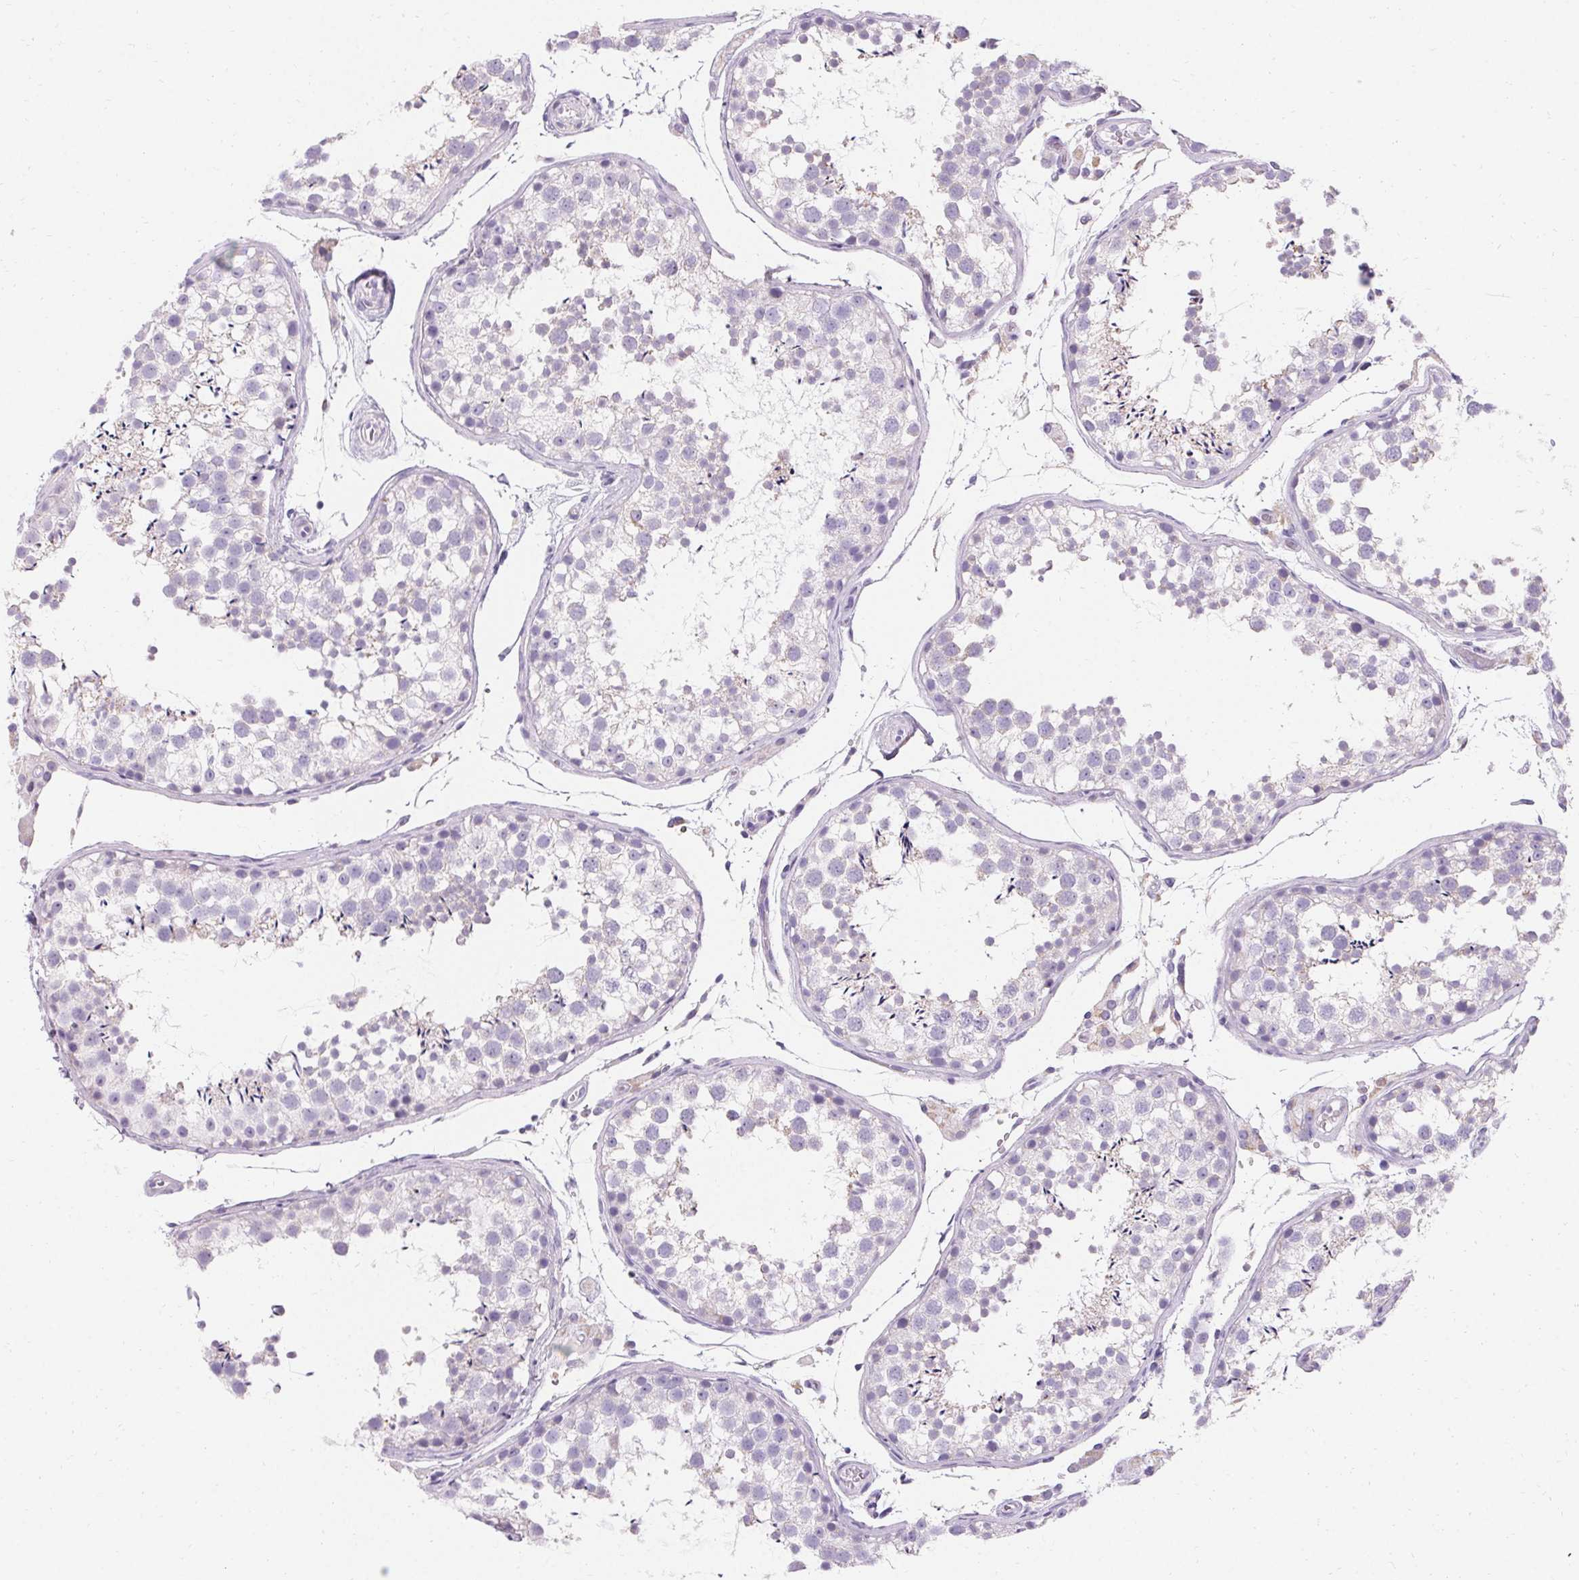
{"staining": {"intensity": "weak", "quantity": "<25%", "location": "cytoplasmic/membranous"}, "tissue": "testis", "cell_type": "Cells in seminiferous ducts", "image_type": "normal", "snomed": [{"axis": "morphology", "description": "Normal tissue, NOS"}, {"axis": "topography", "description": "Testis"}], "caption": "Testis stained for a protein using IHC exhibits no positivity cells in seminiferous ducts.", "gene": "ASGR2", "patient": {"sex": "male", "age": 29}}